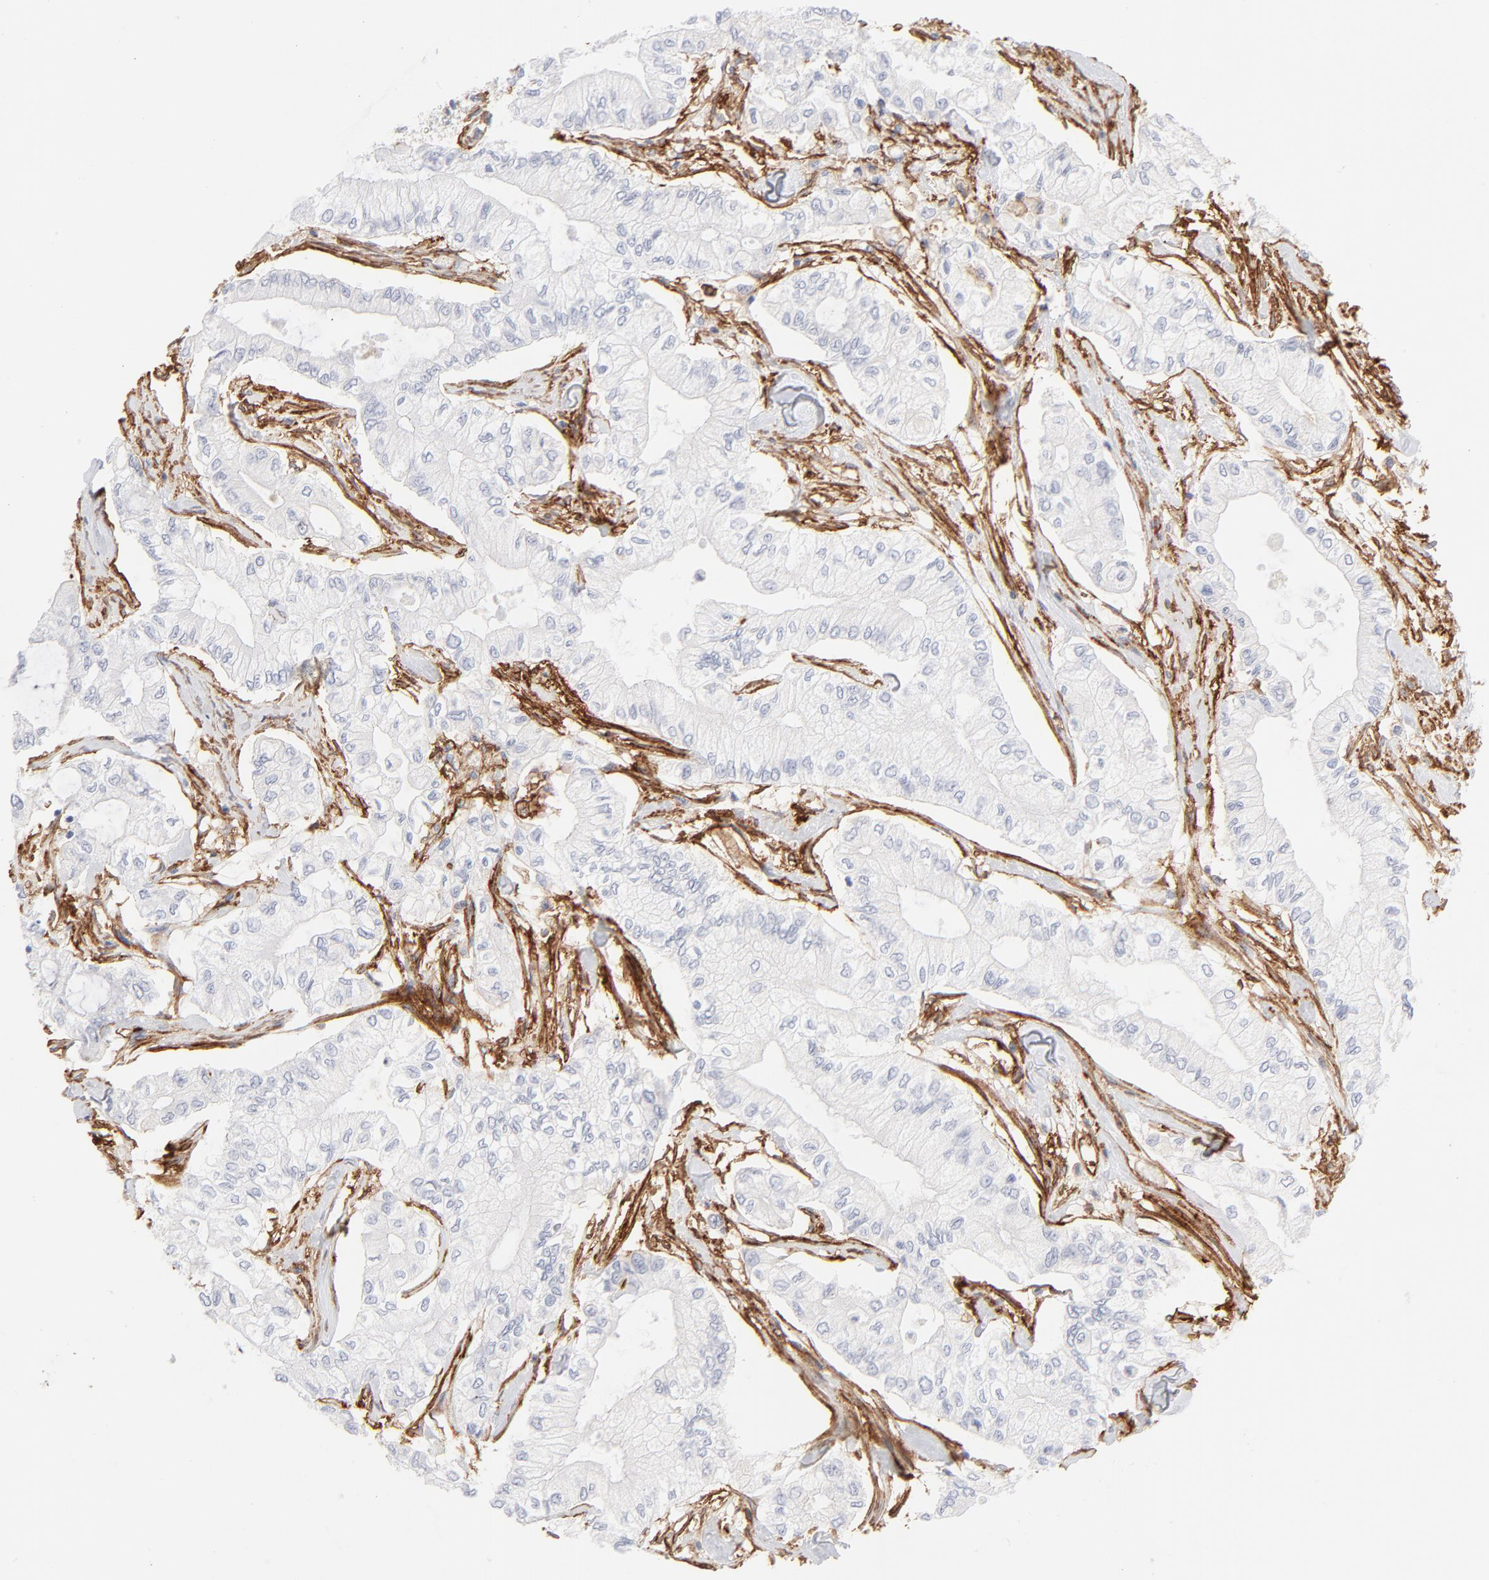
{"staining": {"intensity": "negative", "quantity": "none", "location": "none"}, "tissue": "pancreatic cancer", "cell_type": "Tumor cells", "image_type": "cancer", "snomed": [{"axis": "morphology", "description": "Adenocarcinoma, NOS"}, {"axis": "topography", "description": "Pancreas"}], "caption": "A histopathology image of human pancreatic cancer is negative for staining in tumor cells.", "gene": "ITGA5", "patient": {"sex": "male", "age": 79}}